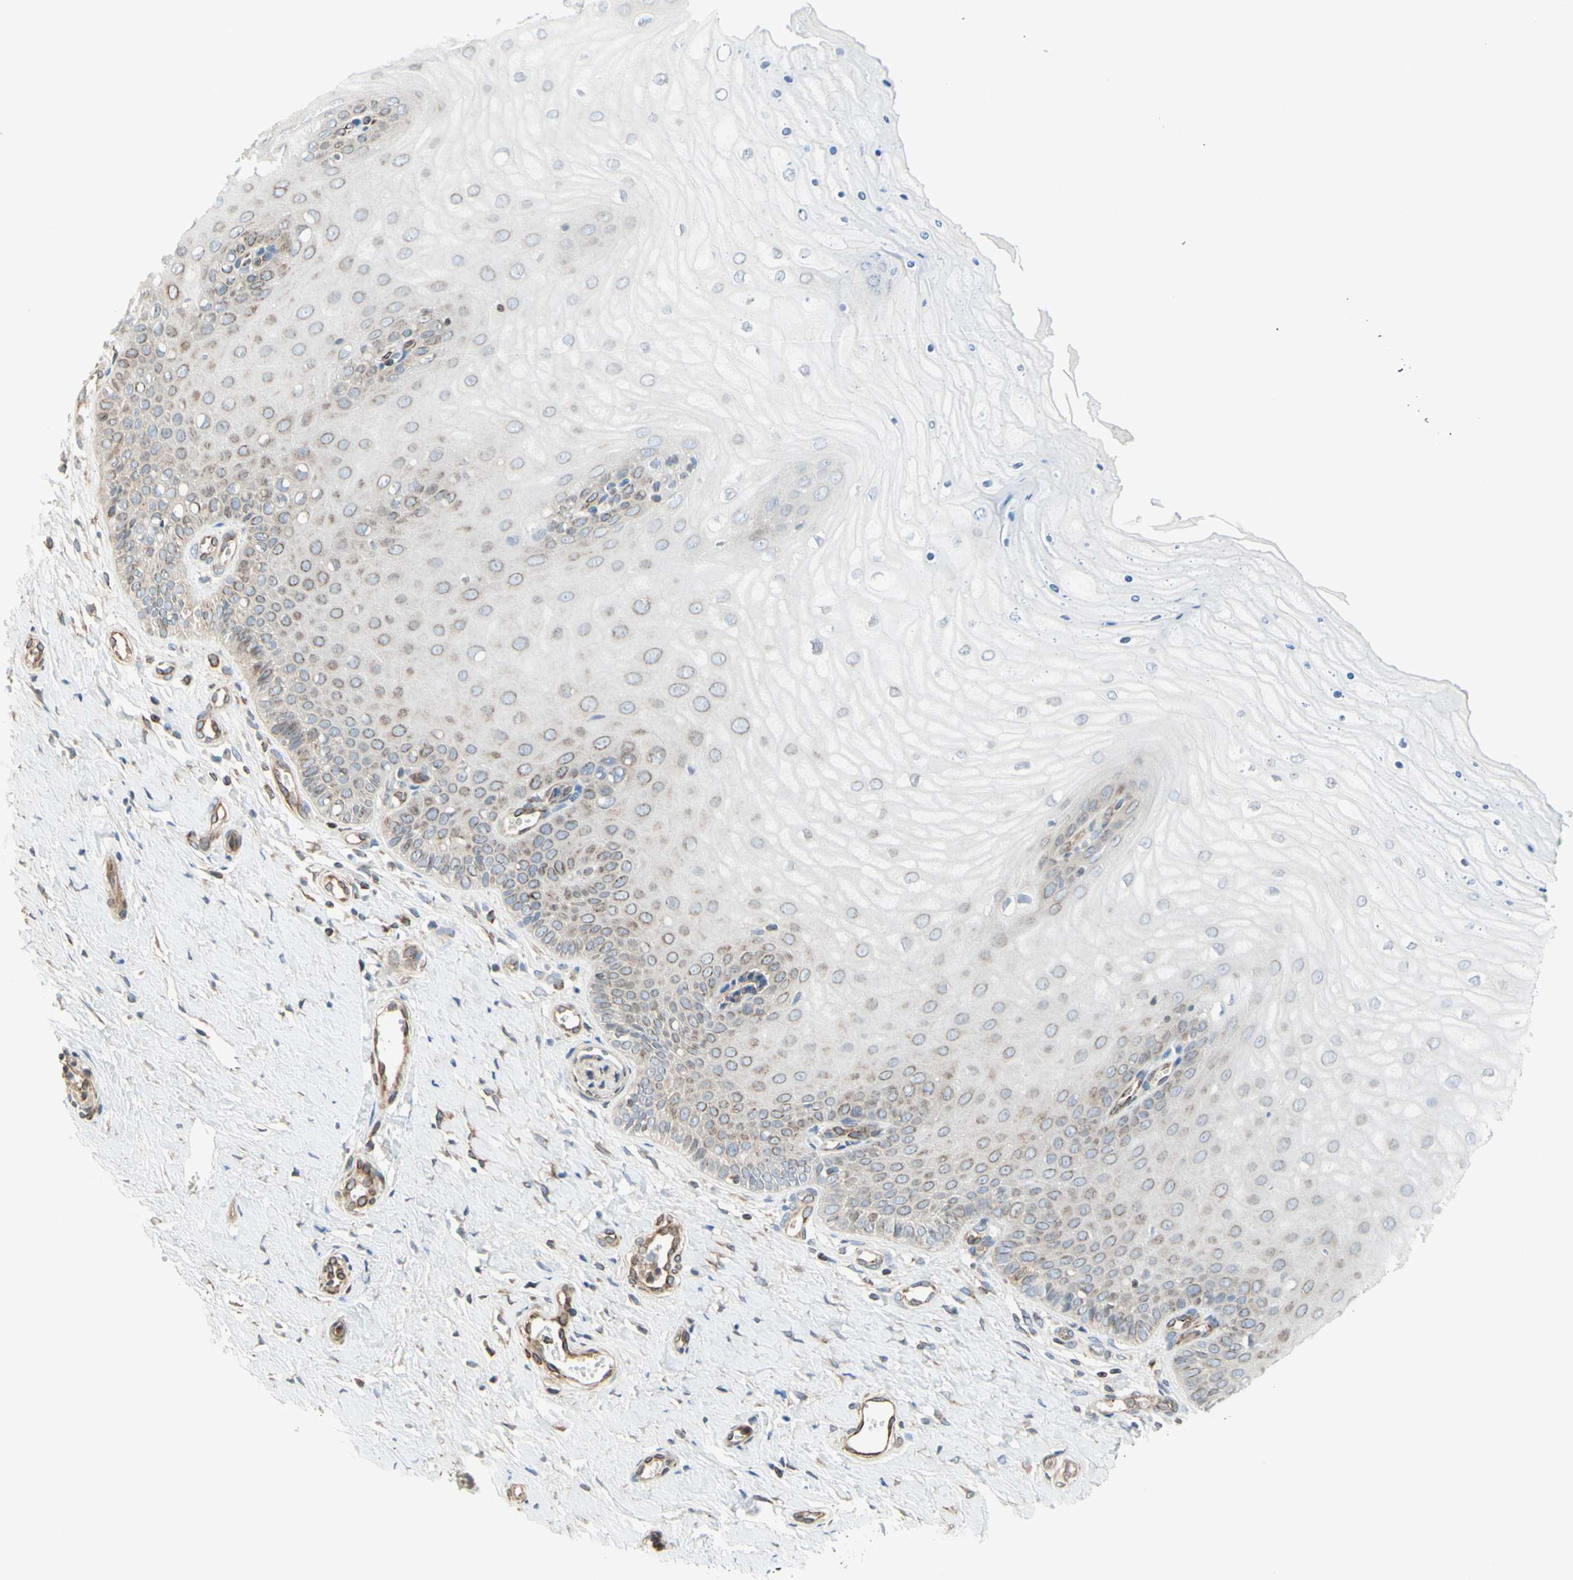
{"staining": {"intensity": "moderate", "quantity": ">75%", "location": "cytoplasmic/membranous,nuclear"}, "tissue": "cervix", "cell_type": "Glandular cells", "image_type": "normal", "snomed": [{"axis": "morphology", "description": "Normal tissue, NOS"}, {"axis": "topography", "description": "Cervix"}], "caption": "This is a histology image of immunohistochemistry staining of normal cervix, which shows moderate positivity in the cytoplasmic/membranous,nuclear of glandular cells.", "gene": "TRAF2", "patient": {"sex": "female", "age": 55}}